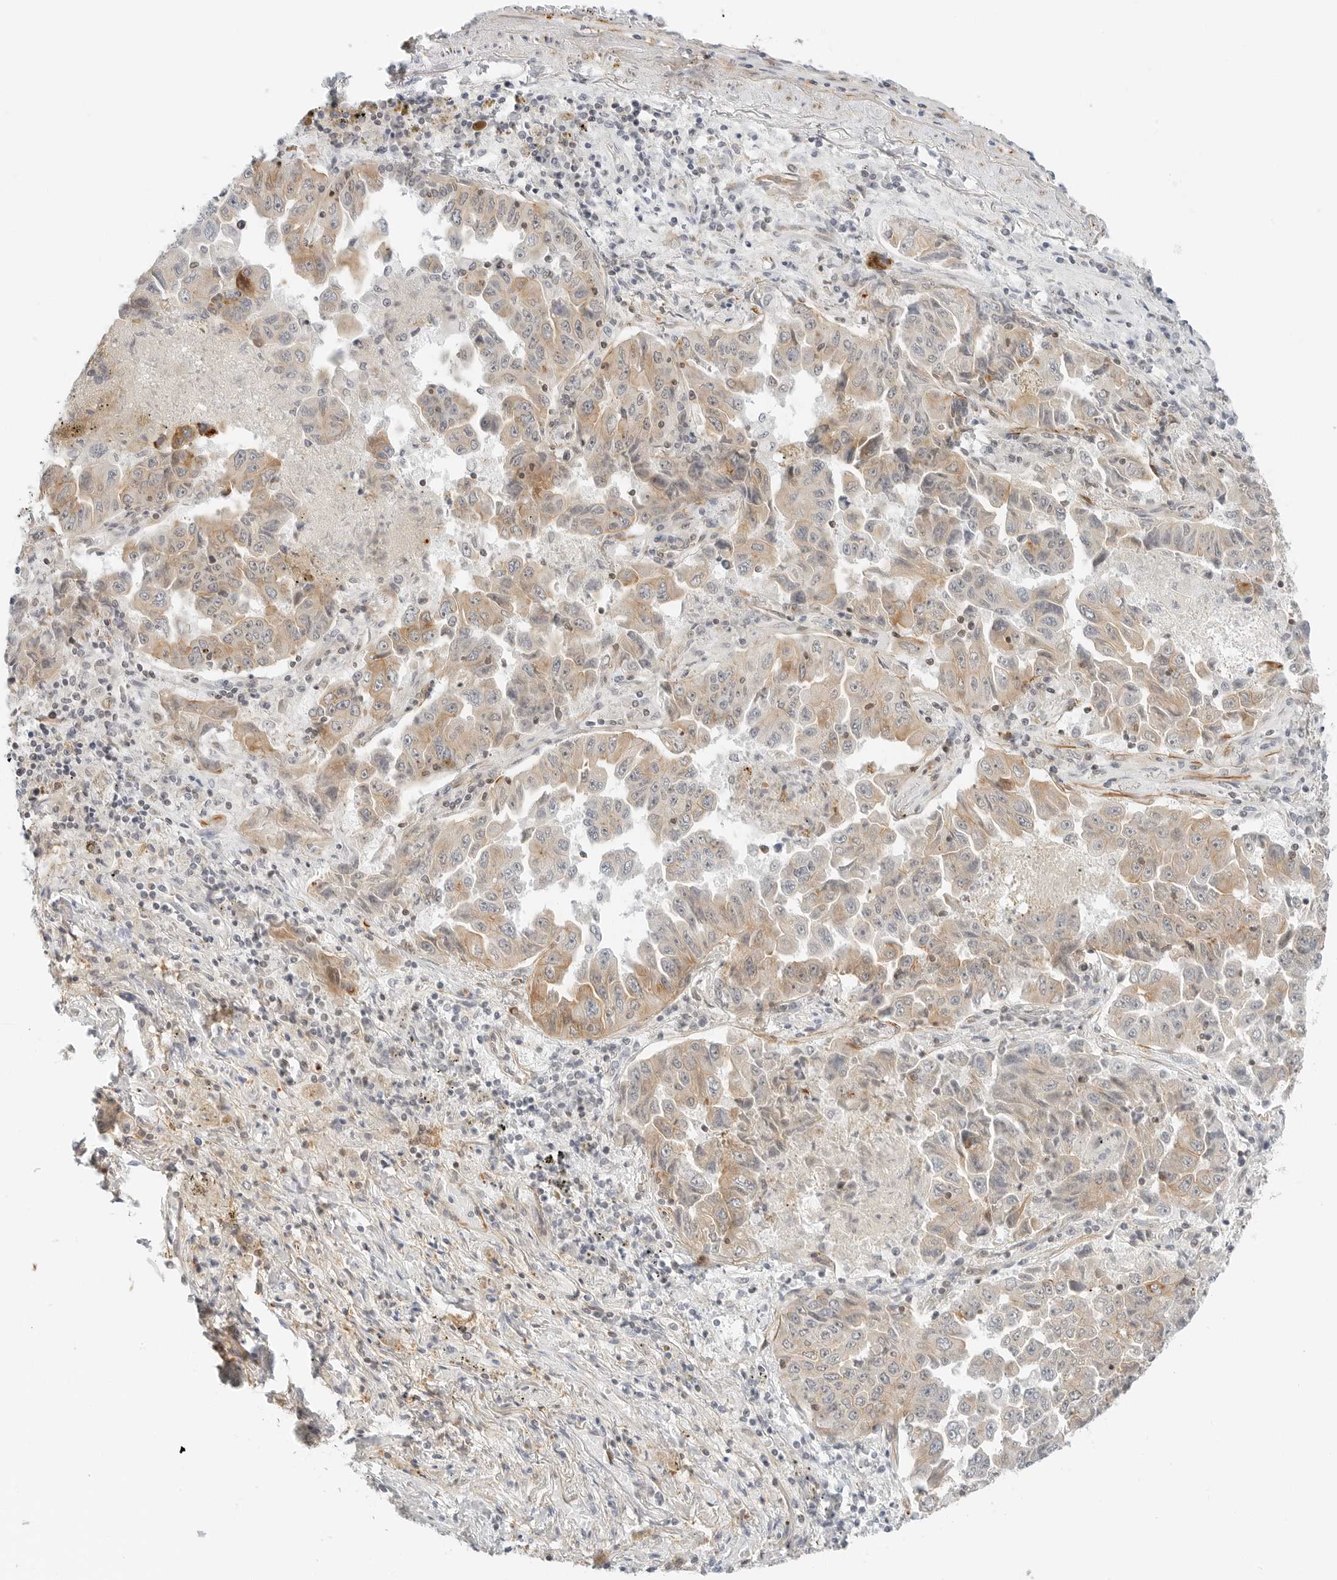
{"staining": {"intensity": "weak", "quantity": ">75%", "location": "cytoplasmic/membranous"}, "tissue": "lung cancer", "cell_type": "Tumor cells", "image_type": "cancer", "snomed": [{"axis": "morphology", "description": "Adenocarcinoma, NOS"}, {"axis": "topography", "description": "Lung"}], "caption": "Lung cancer (adenocarcinoma) was stained to show a protein in brown. There is low levels of weak cytoplasmic/membranous positivity in about >75% of tumor cells.", "gene": "IQCC", "patient": {"sex": "female", "age": 51}}